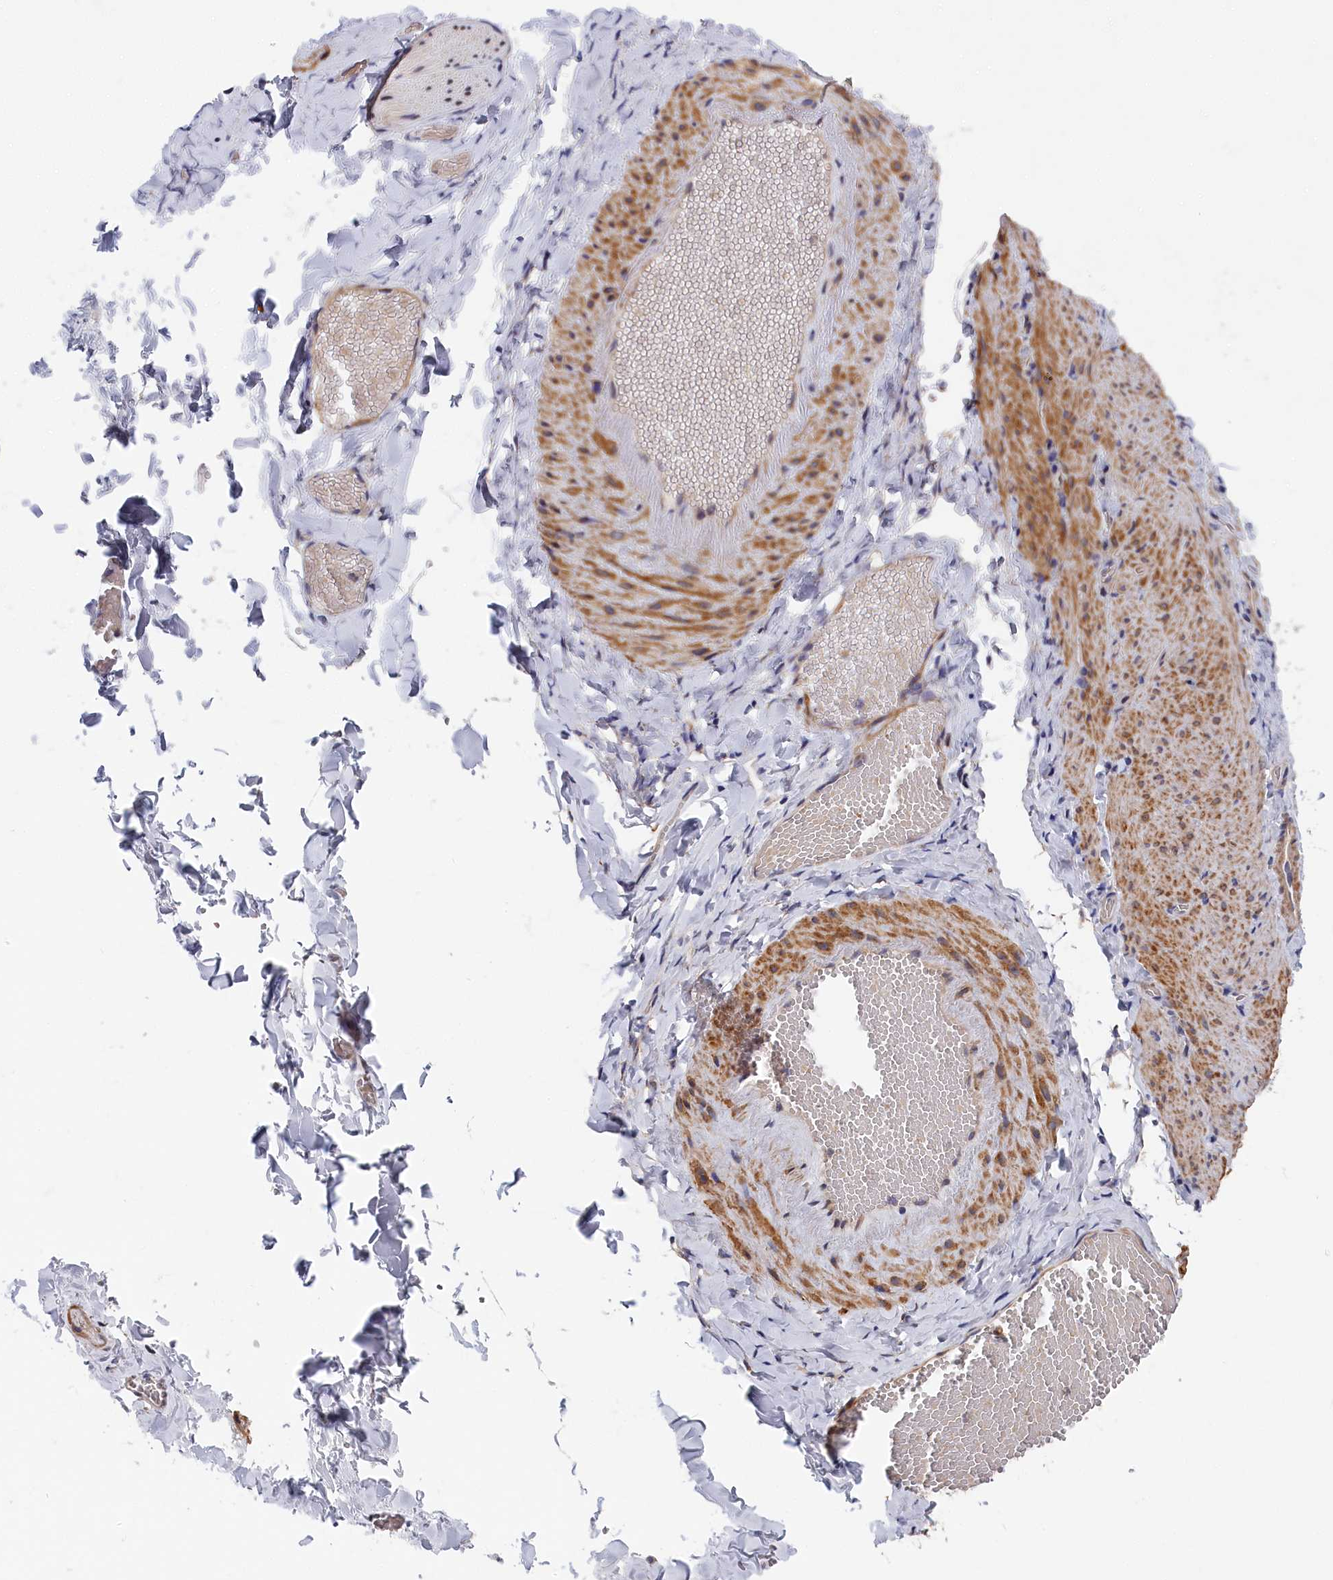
{"staining": {"intensity": "negative", "quantity": "none", "location": "none"}, "tissue": "adipose tissue", "cell_type": "Adipocytes", "image_type": "normal", "snomed": [{"axis": "morphology", "description": "Normal tissue, NOS"}, {"axis": "topography", "description": "Gallbladder"}, {"axis": "topography", "description": "Peripheral nerve tissue"}], "caption": "A high-resolution micrograph shows IHC staining of unremarkable adipose tissue, which reveals no significant expression in adipocytes. (Stains: DAB (3,3'-diaminobenzidine) IHC with hematoxylin counter stain, Microscopy: brightfield microscopy at high magnification).", "gene": "CYB5D2", "patient": {"sex": "male", "age": 38}}